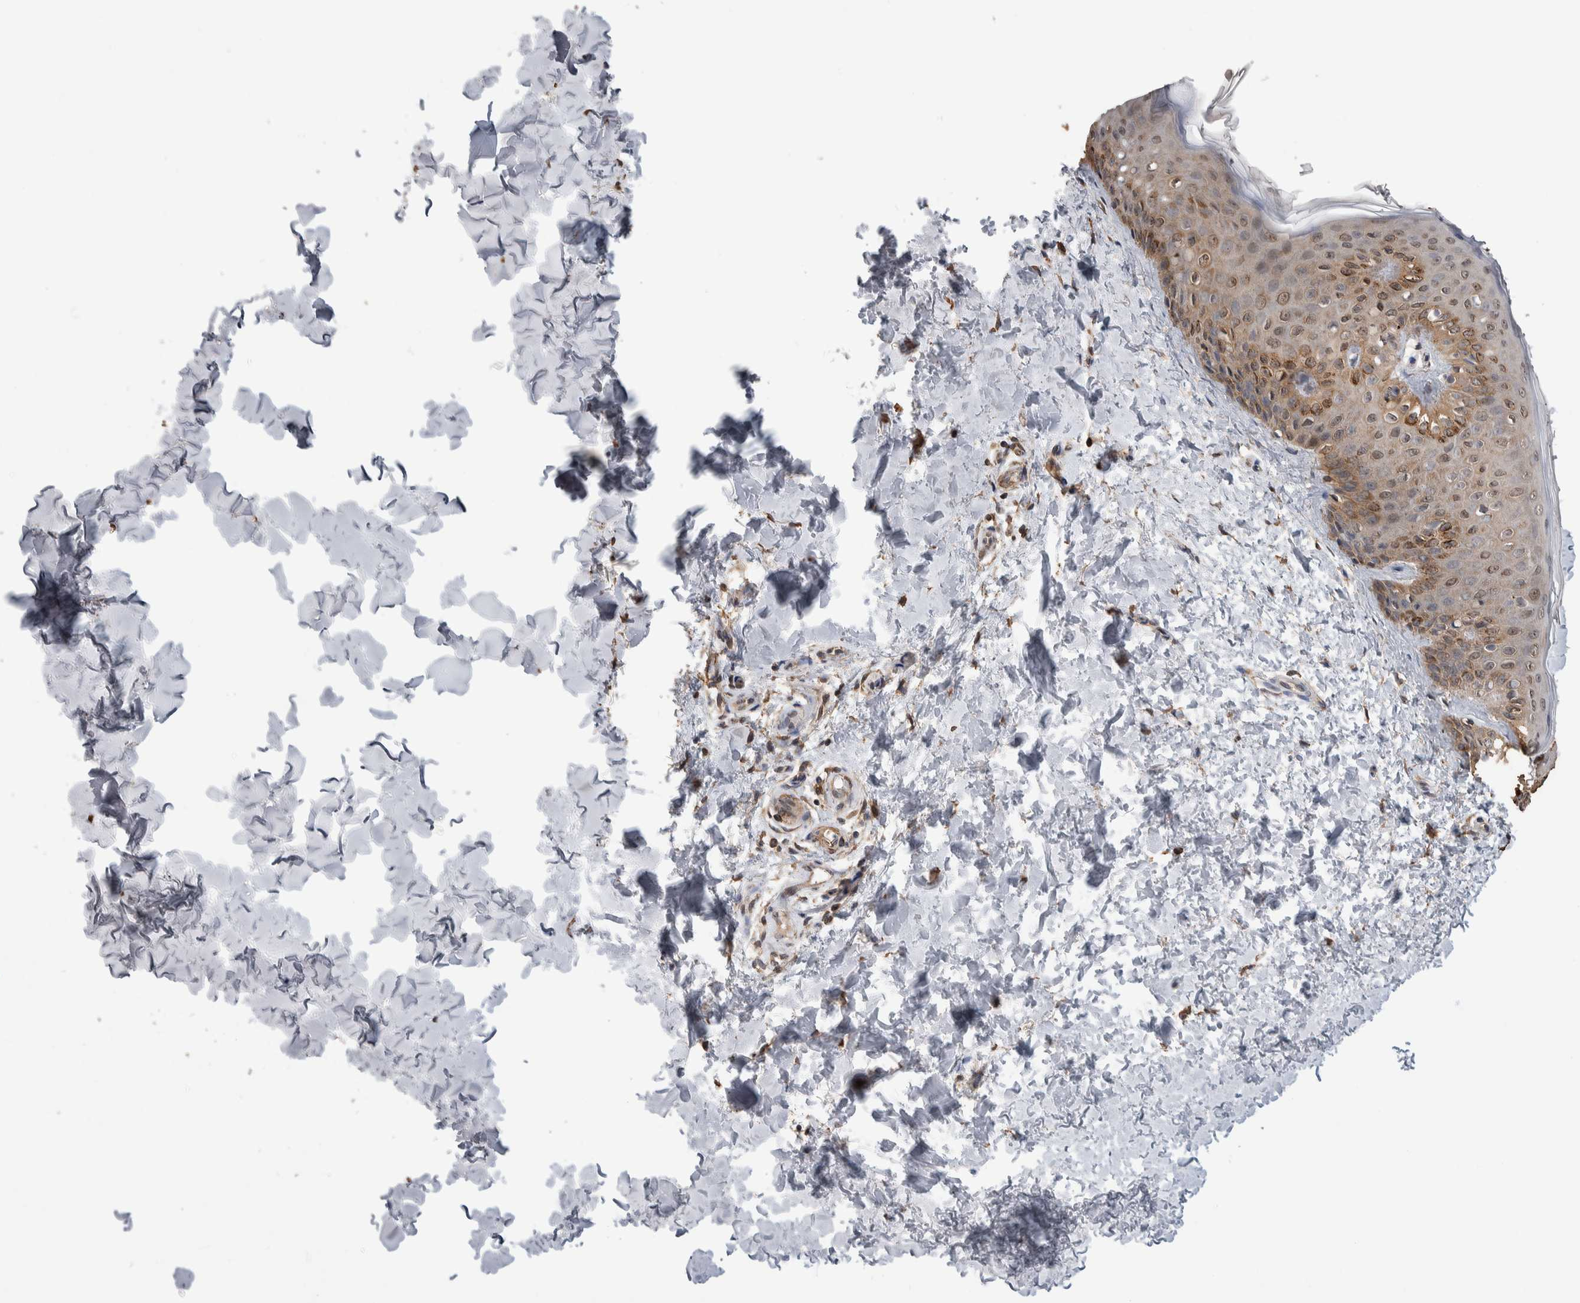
{"staining": {"intensity": "moderate", "quantity": ">75%", "location": "cytoplasmic/membranous"}, "tissue": "skin", "cell_type": "Fibroblasts", "image_type": "normal", "snomed": [{"axis": "morphology", "description": "Normal tissue, NOS"}, {"axis": "morphology", "description": "Neoplasm, benign, NOS"}, {"axis": "topography", "description": "Skin"}, {"axis": "topography", "description": "Soft tissue"}], "caption": "Skin was stained to show a protein in brown. There is medium levels of moderate cytoplasmic/membranous staining in about >75% of fibroblasts.", "gene": "DVL2", "patient": {"sex": "male", "age": 26}}